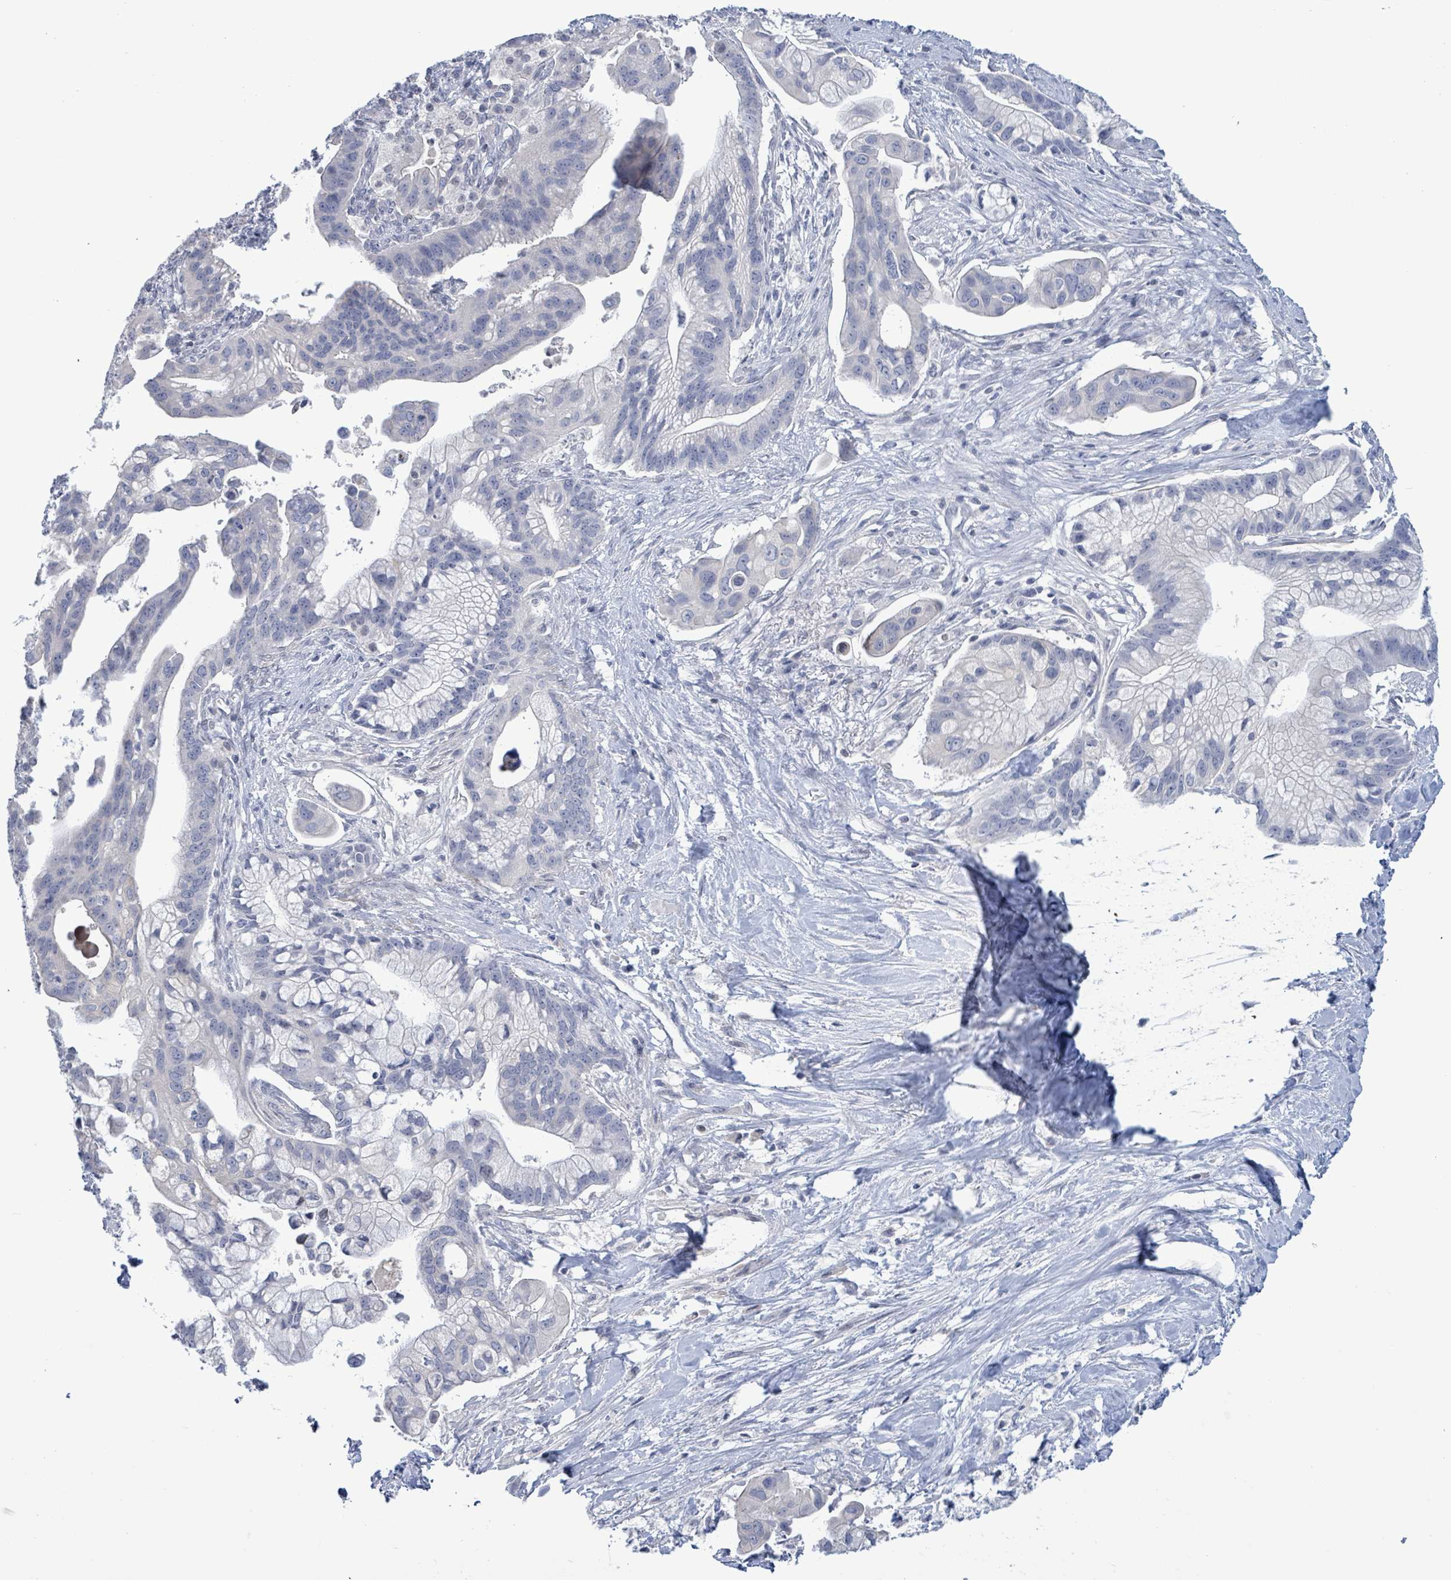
{"staining": {"intensity": "negative", "quantity": "none", "location": "none"}, "tissue": "pancreatic cancer", "cell_type": "Tumor cells", "image_type": "cancer", "snomed": [{"axis": "morphology", "description": "Adenocarcinoma, NOS"}, {"axis": "topography", "description": "Pancreas"}], "caption": "Pancreatic cancer (adenocarcinoma) stained for a protein using IHC demonstrates no expression tumor cells.", "gene": "NTN3", "patient": {"sex": "male", "age": 68}}